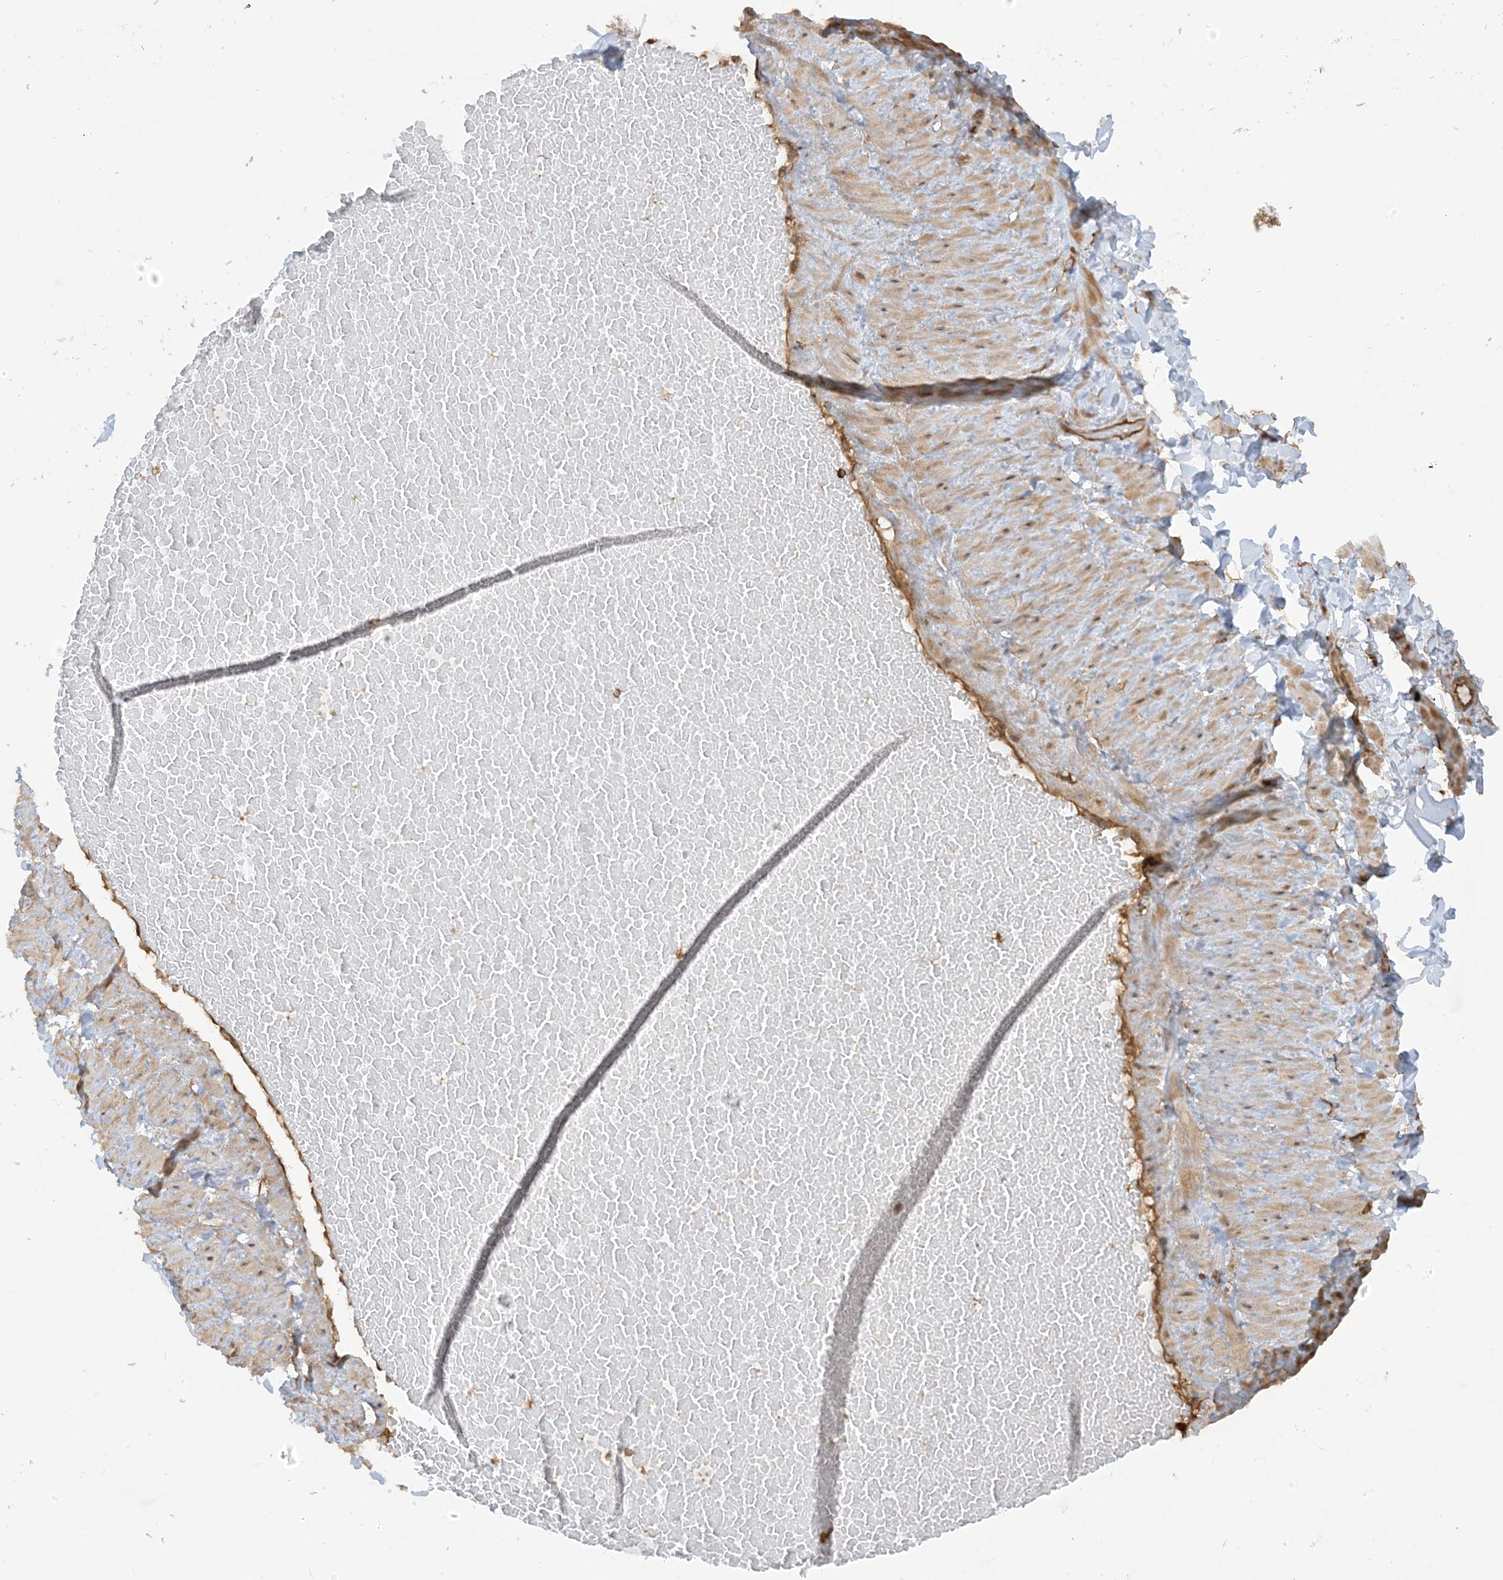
{"staining": {"intensity": "negative", "quantity": "none", "location": "none"}, "tissue": "adipose tissue", "cell_type": "Adipocytes", "image_type": "normal", "snomed": [{"axis": "morphology", "description": "Normal tissue, NOS"}, {"axis": "topography", "description": "Adipose tissue"}, {"axis": "topography", "description": "Vascular tissue"}, {"axis": "topography", "description": "Peripheral nerve tissue"}], "caption": "Immunohistochemistry (IHC) micrograph of benign adipose tissue: adipose tissue stained with DAB exhibits no significant protein staining in adipocytes.", "gene": "CAPZB", "patient": {"sex": "male", "age": 25}}